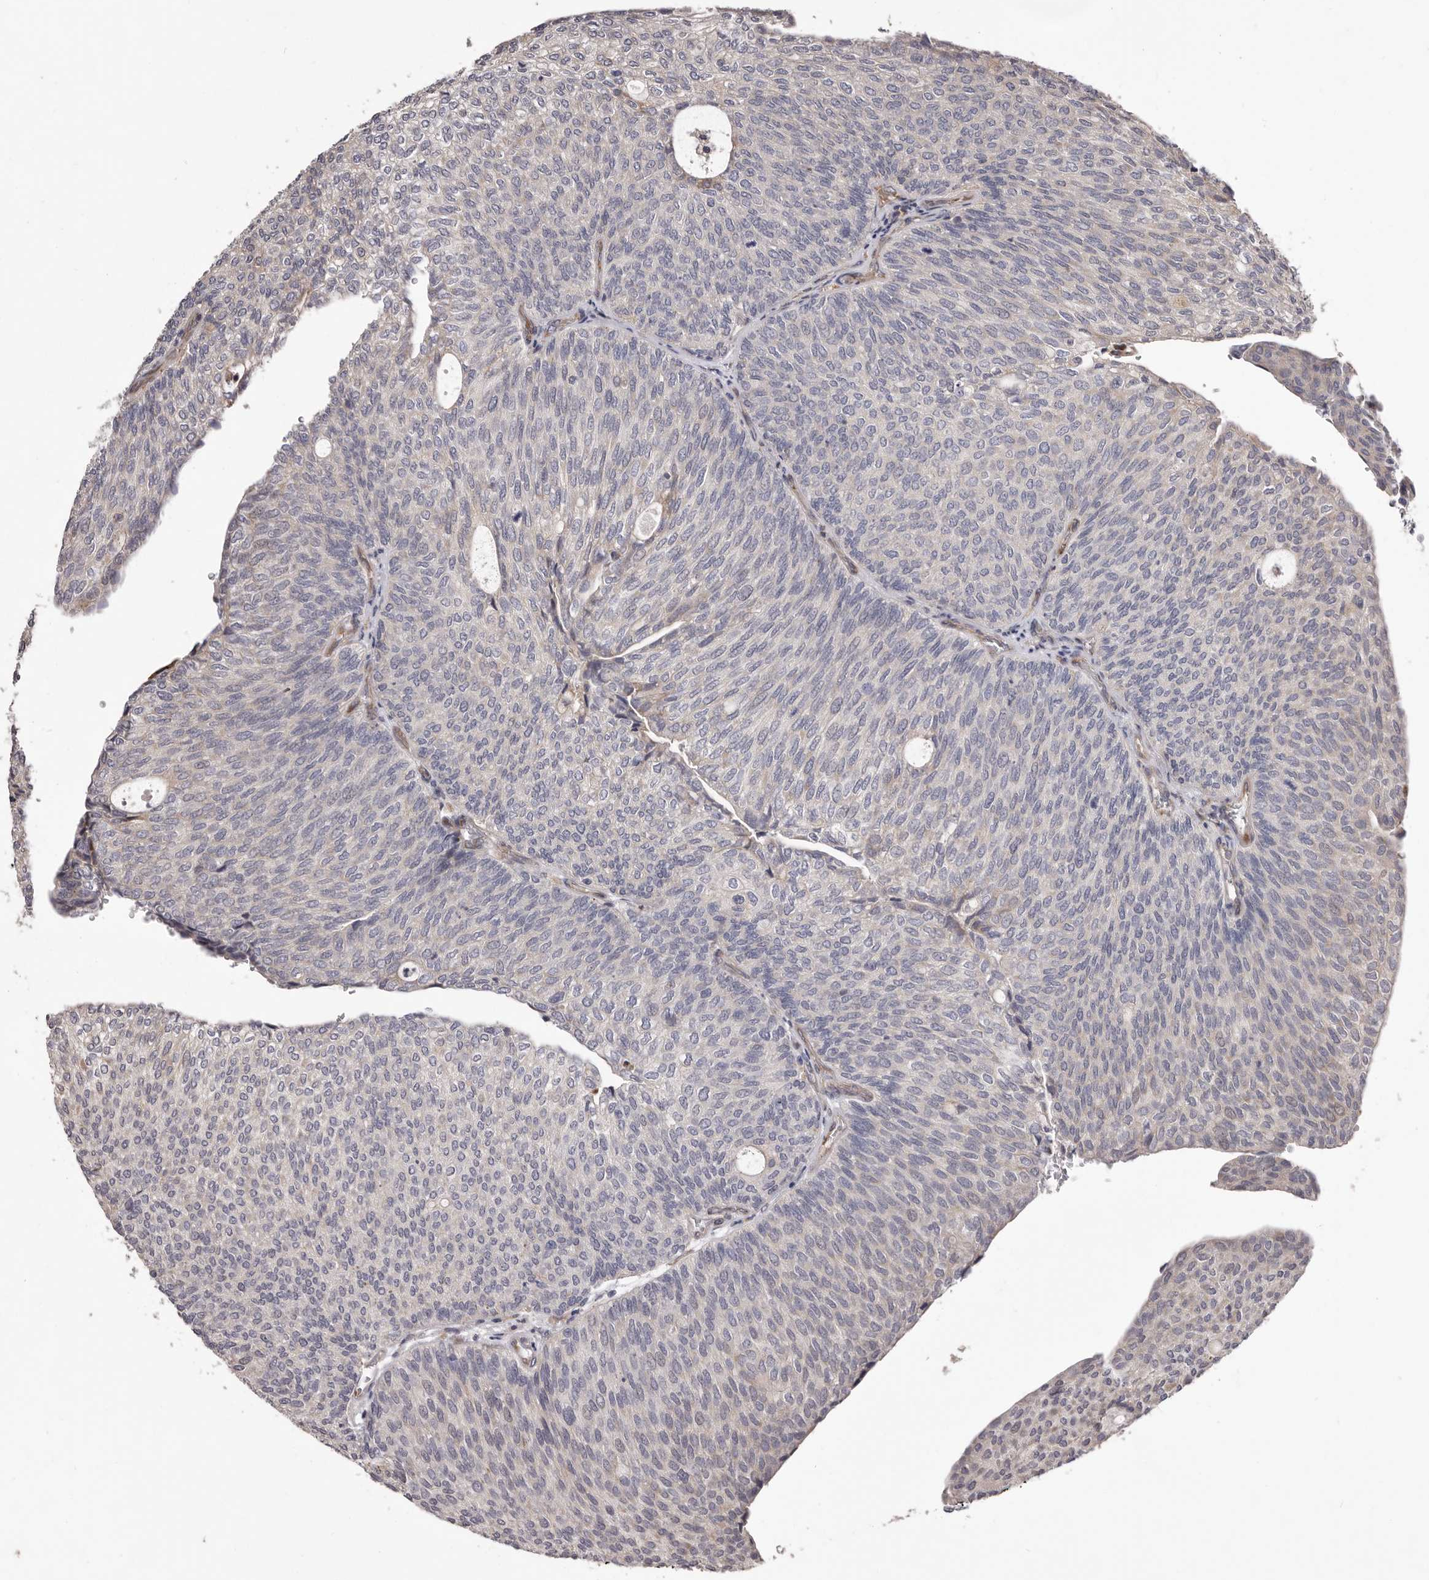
{"staining": {"intensity": "negative", "quantity": "none", "location": "none"}, "tissue": "urothelial cancer", "cell_type": "Tumor cells", "image_type": "cancer", "snomed": [{"axis": "morphology", "description": "Urothelial carcinoma, Low grade"}, {"axis": "topography", "description": "Urinary bladder"}], "caption": "The micrograph demonstrates no significant expression in tumor cells of urothelial cancer.", "gene": "ALPK1", "patient": {"sex": "female", "age": 79}}